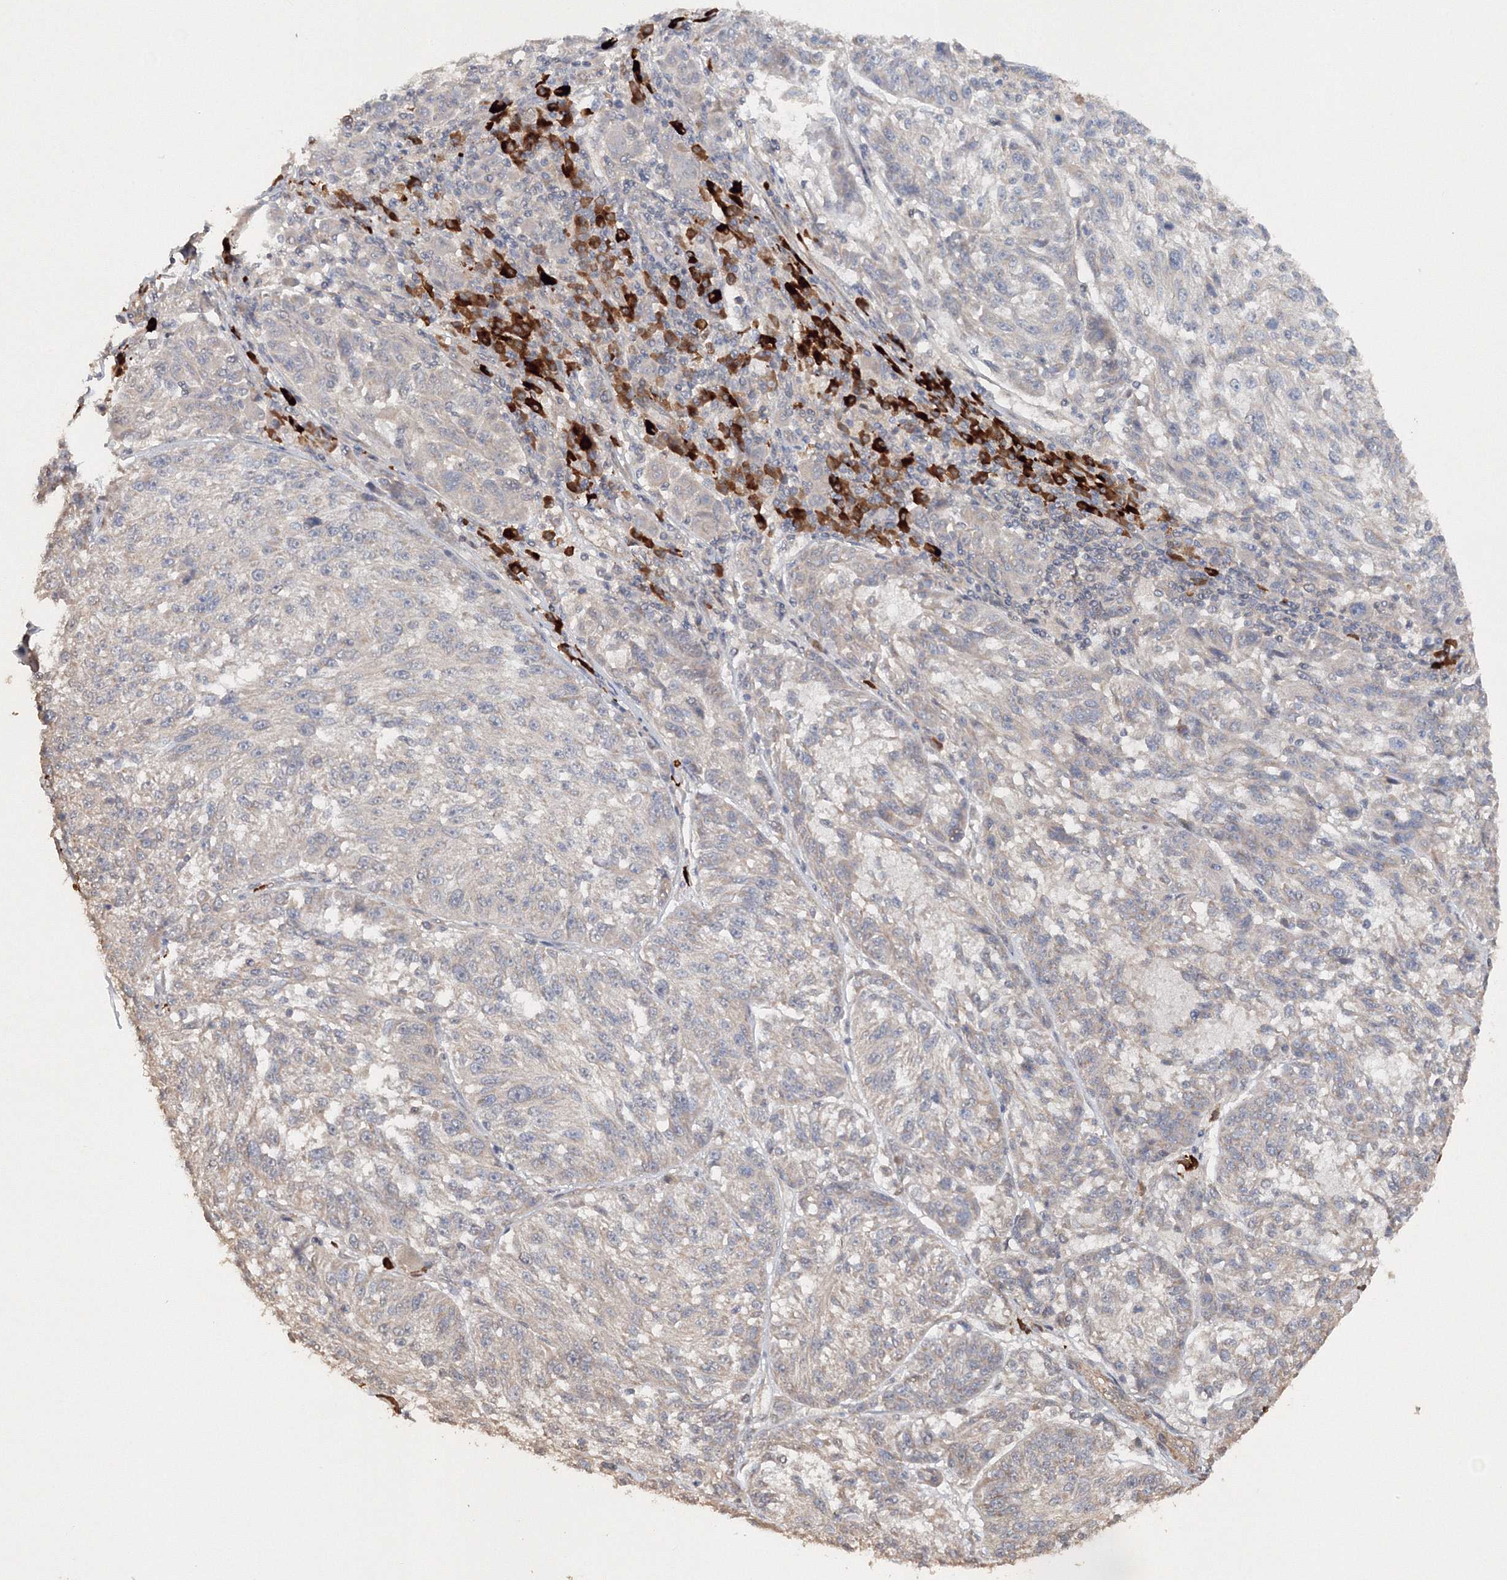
{"staining": {"intensity": "negative", "quantity": "none", "location": "none"}, "tissue": "melanoma", "cell_type": "Tumor cells", "image_type": "cancer", "snomed": [{"axis": "morphology", "description": "Malignant melanoma, NOS"}, {"axis": "topography", "description": "Skin"}], "caption": "There is no significant staining in tumor cells of melanoma.", "gene": "NALF2", "patient": {"sex": "male", "age": 53}}